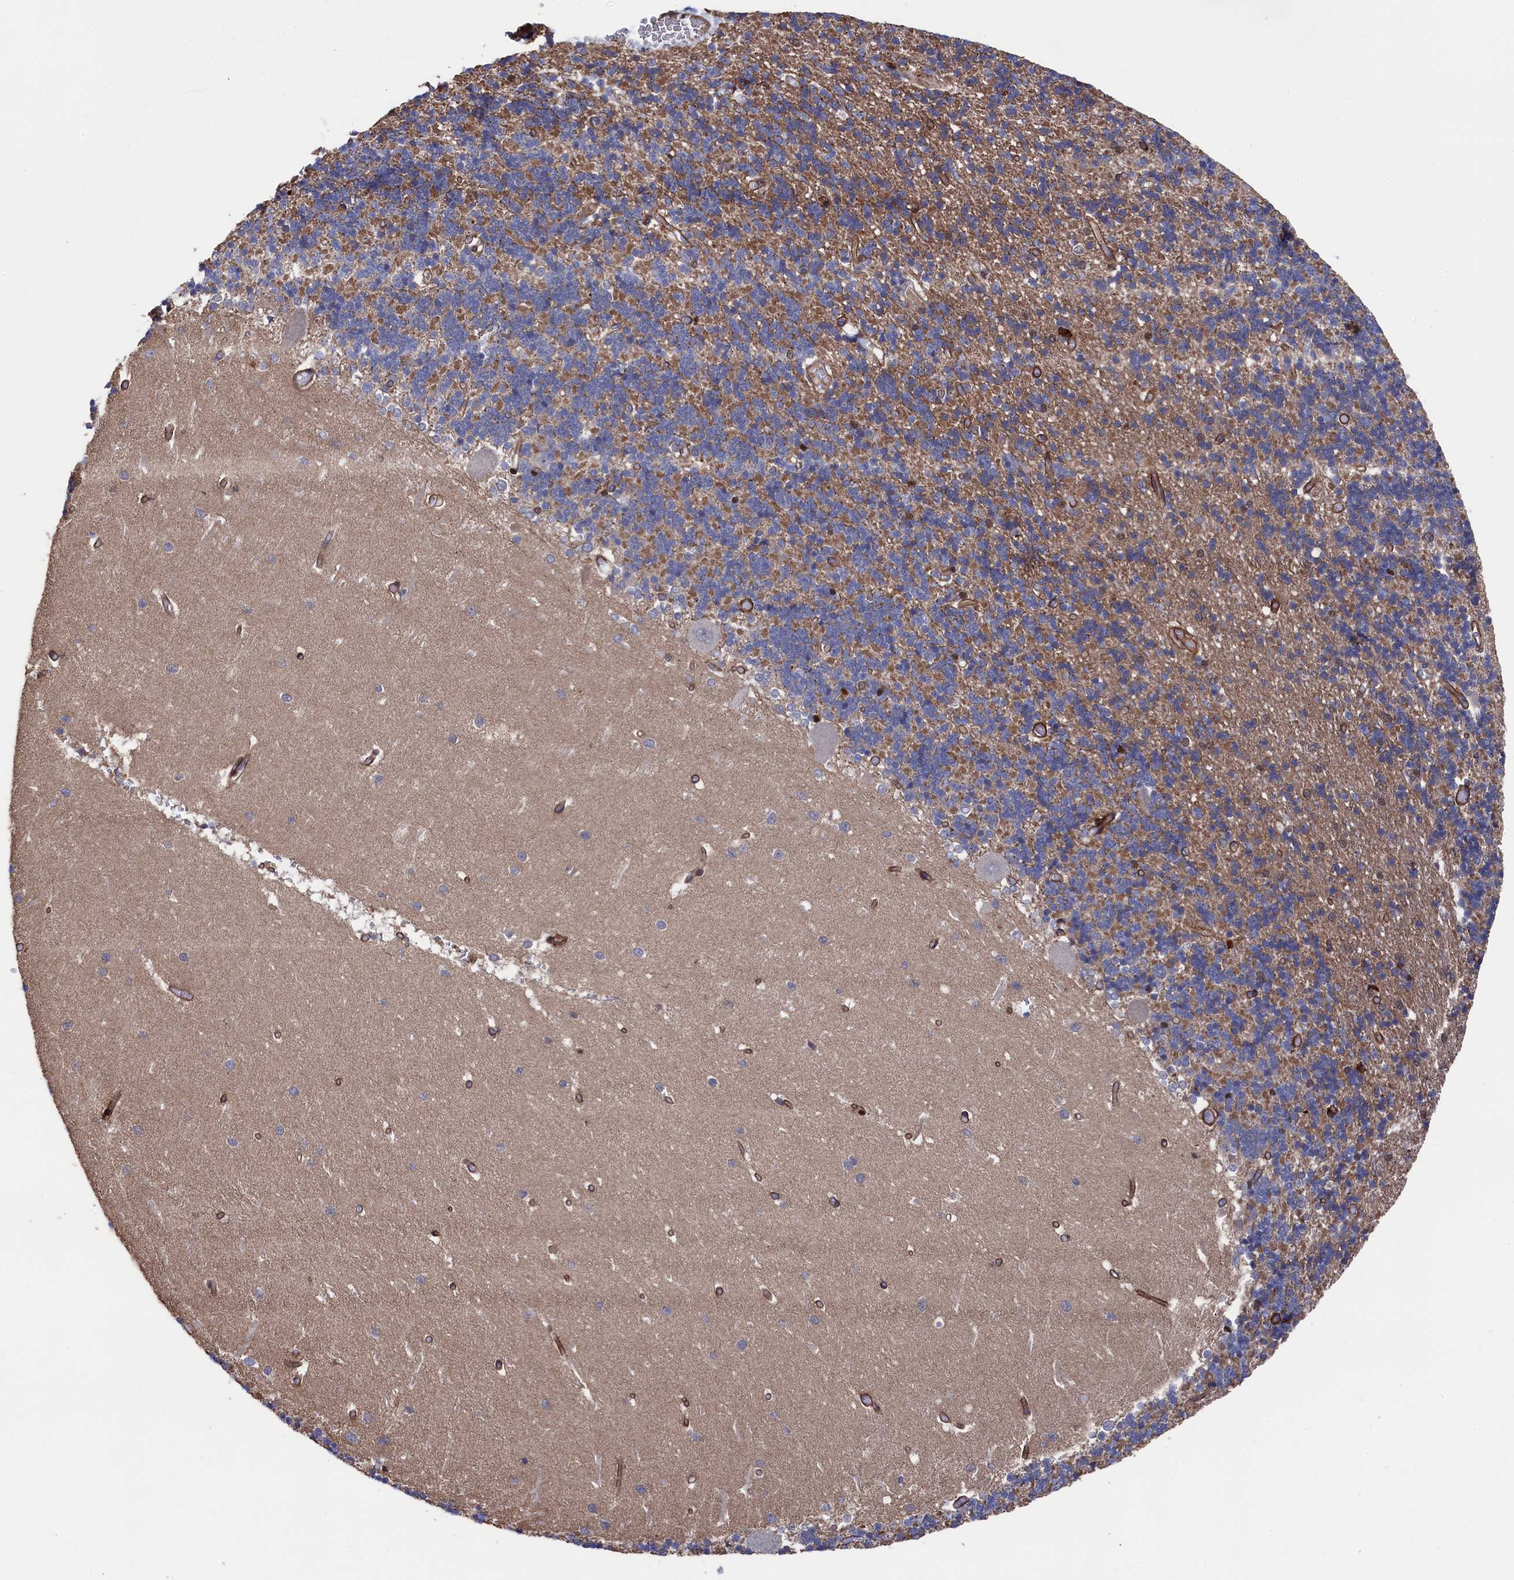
{"staining": {"intensity": "weak", "quantity": "25%-75%", "location": "cytoplasmic/membranous"}, "tissue": "cerebellum", "cell_type": "Cells in granular layer", "image_type": "normal", "snomed": [{"axis": "morphology", "description": "Normal tissue, NOS"}, {"axis": "topography", "description": "Cerebellum"}], "caption": "The photomicrograph displays immunohistochemical staining of benign cerebellum. There is weak cytoplasmic/membranous staining is identified in approximately 25%-75% of cells in granular layer. The protein of interest is stained brown, and the nuclei are stained in blue (DAB (3,3'-diaminobenzidine) IHC with brightfield microscopy, high magnification).", "gene": "ZNF891", "patient": {"sex": "male", "age": 37}}